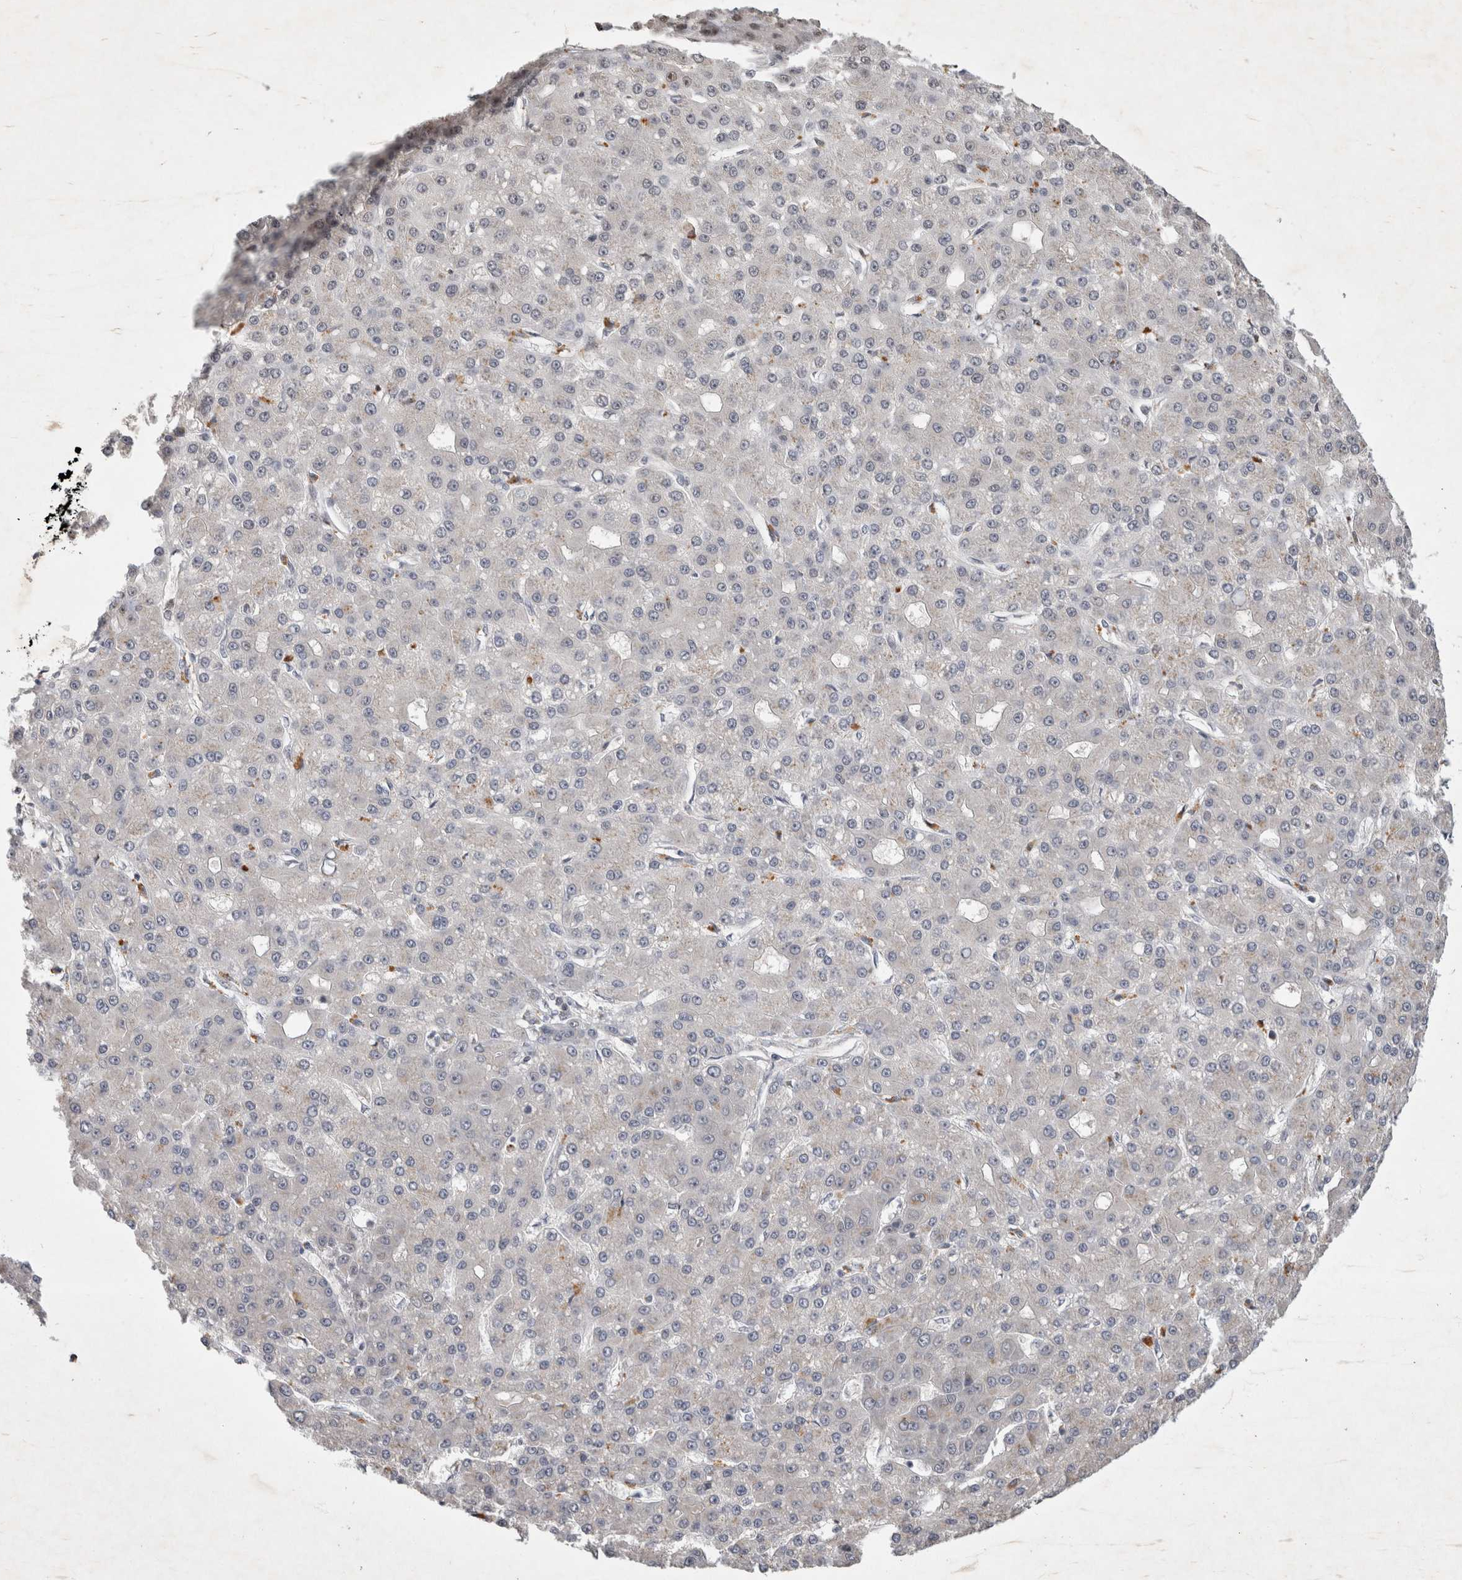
{"staining": {"intensity": "negative", "quantity": "none", "location": "none"}, "tissue": "liver cancer", "cell_type": "Tumor cells", "image_type": "cancer", "snomed": [{"axis": "morphology", "description": "Carcinoma, Hepatocellular, NOS"}, {"axis": "topography", "description": "Liver"}], "caption": "DAB (3,3'-diaminobenzidine) immunohistochemical staining of liver cancer exhibits no significant positivity in tumor cells.", "gene": "XRCC5", "patient": {"sex": "male", "age": 67}}